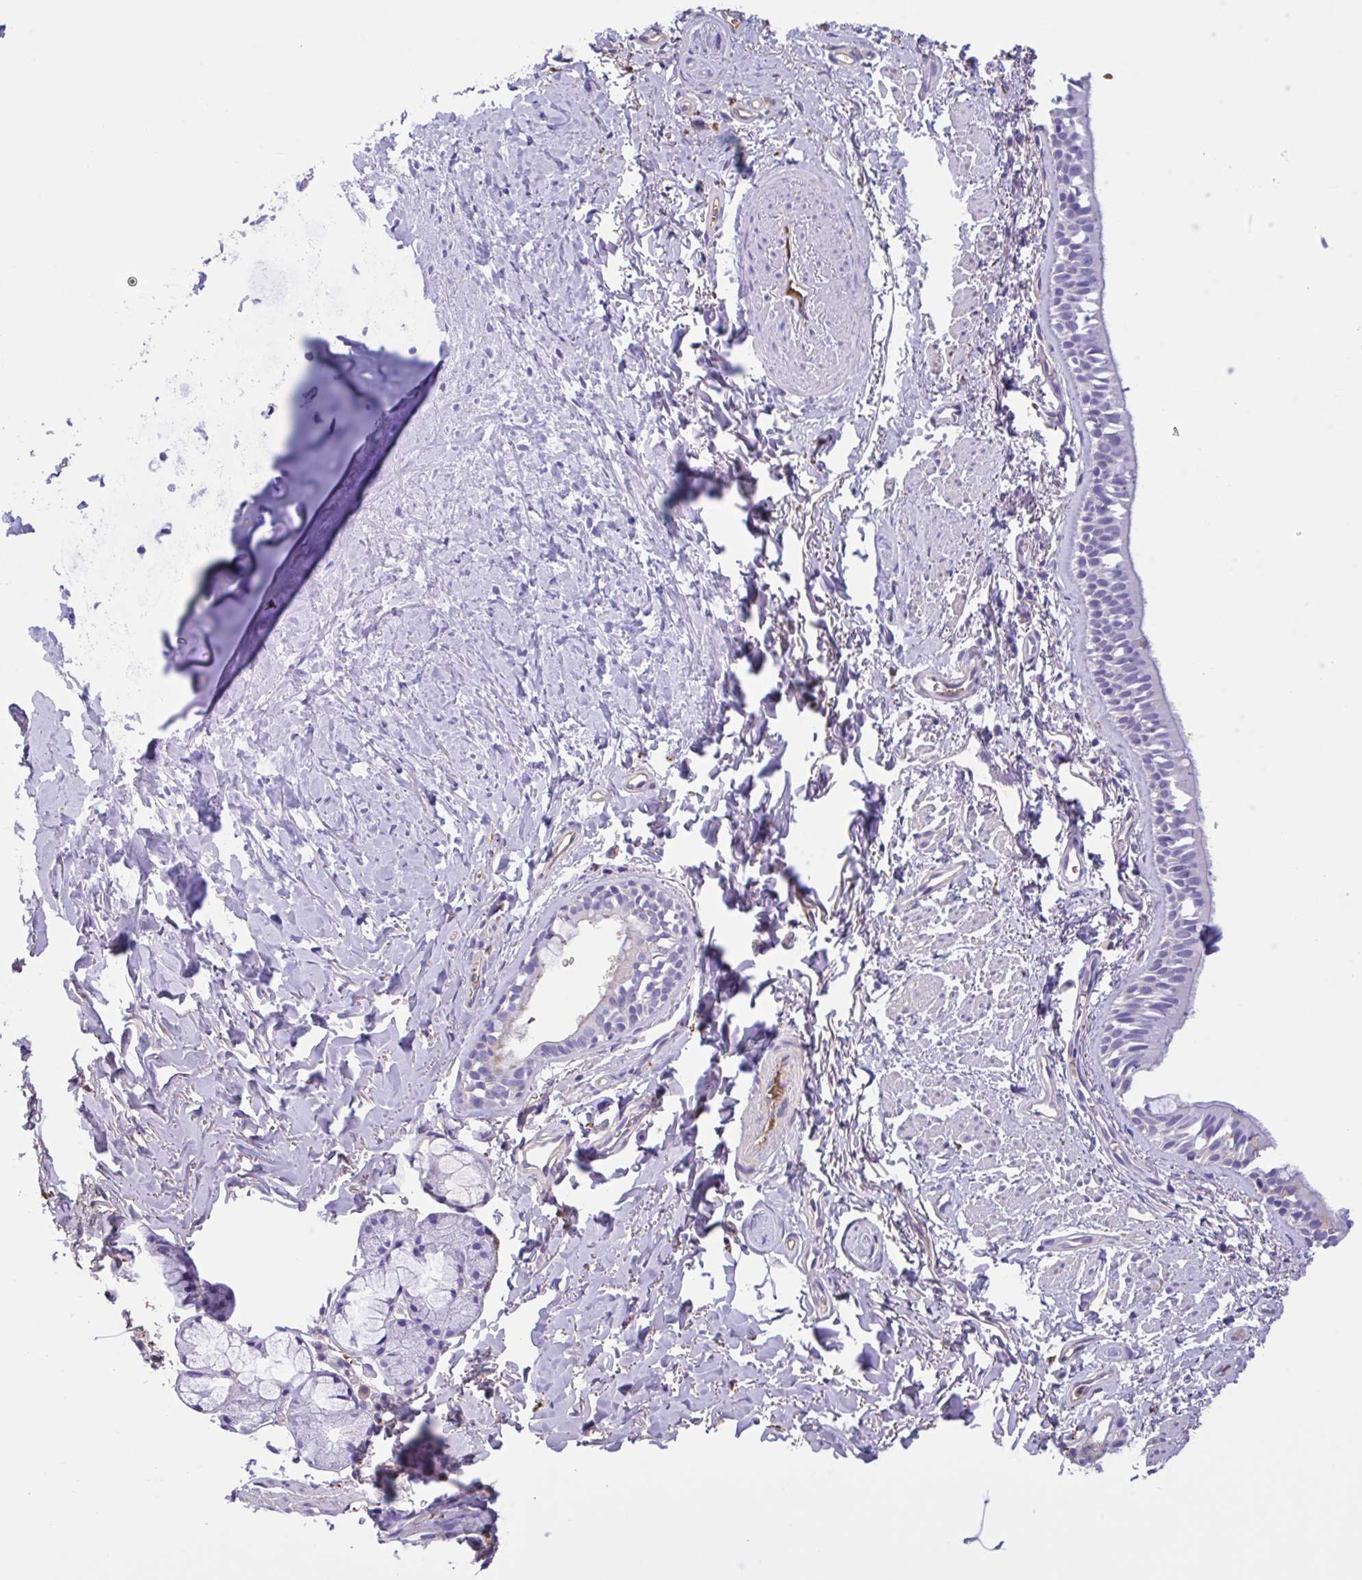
{"staining": {"intensity": "negative", "quantity": "none", "location": "none"}, "tissue": "bronchus", "cell_type": "Respiratory epithelial cells", "image_type": "normal", "snomed": [{"axis": "morphology", "description": "Normal tissue, NOS"}, {"axis": "topography", "description": "Lymph node"}, {"axis": "topography", "description": "Cartilage tissue"}, {"axis": "topography", "description": "Bronchus"}], "caption": "Immunohistochemistry (IHC) micrograph of normal bronchus stained for a protein (brown), which shows no positivity in respiratory epithelial cells. (Immunohistochemistry (IHC), brightfield microscopy, high magnification).", "gene": "LARGE2", "patient": {"sex": "female", "age": 70}}